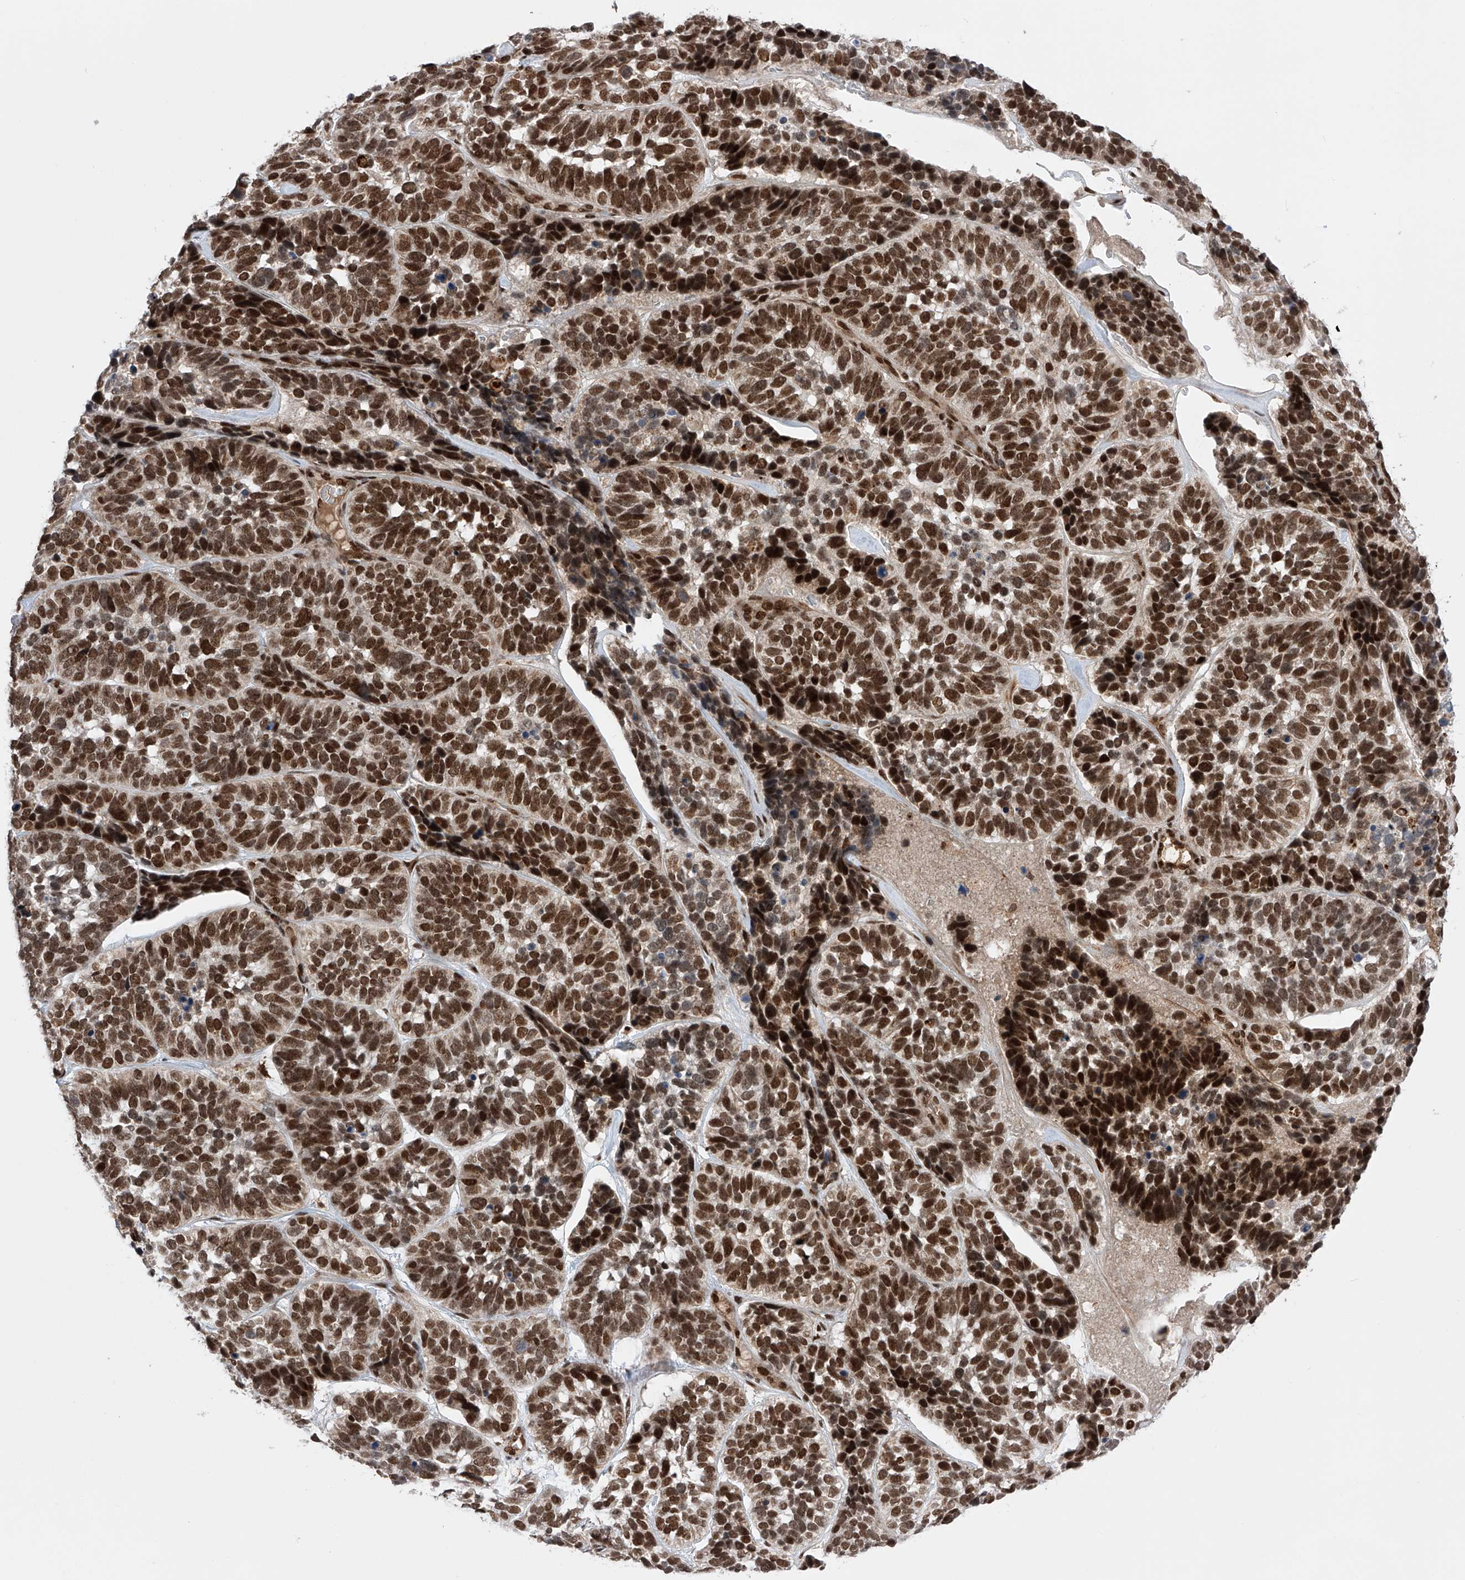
{"staining": {"intensity": "strong", "quantity": ">75%", "location": "nuclear"}, "tissue": "skin cancer", "cell_type": "Tumor cells", "image_type": "cancer", "snomed": [{"axis": "morphology", "description": "Basal cell carcinoma"}, {"axis": "topography", "description": "Skin"}], "caption": "Immunohistochemistry (IHC) staining of skin cancer (basal cell carcinoma), which shows high levels of strong nuclear expression in about >75% of tumor cells indicating strong nuclear protein positivity. The staining was performed using DAB (3,3'-diaminobenzidine) (brown) for protein detection and nuclei were counterstained in hematoxylin (blue).", "gene": "ZNF280D", "patient": {"sex": "male", "age": 62}}